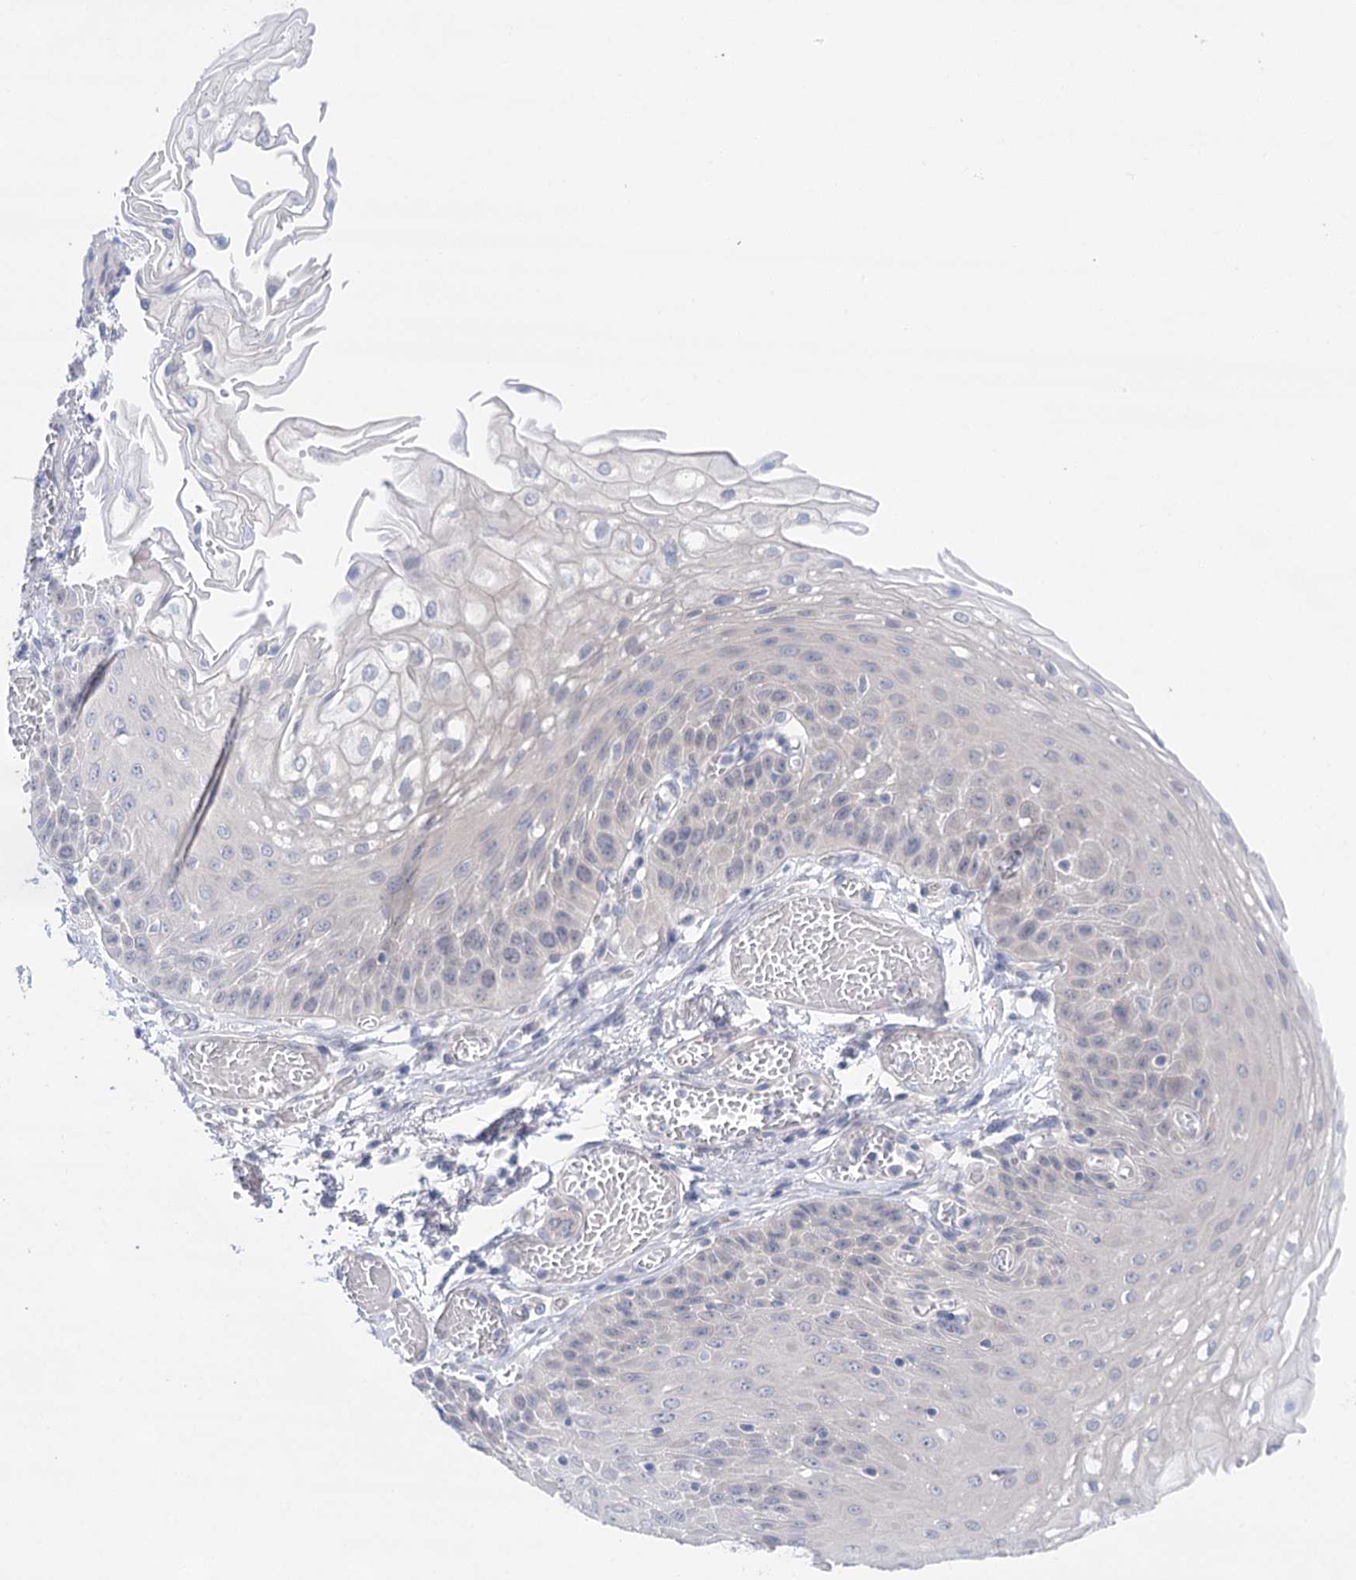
{"staining": {"intensity": "negative", "quantity": "none", "location": "none"}, "tissue": "esophagus", "cell_type": "Squamous epithelial cells", "image_type": "normal", "snomed": [{"axis": "morphology", "description": "Normal tissue, NOS"}, {"axis": "topography", "description": "Esophagus"}], "caption": "IHC of unremarkable human esophagus demonstrates no expression in squamous epithelial cells. (Brightfield microscopy of DAB (3,3'-diaminobenzidine) IHC at high magnification).", "gene": "LALBA", "patient": {"sex": "male", "age": 81}}